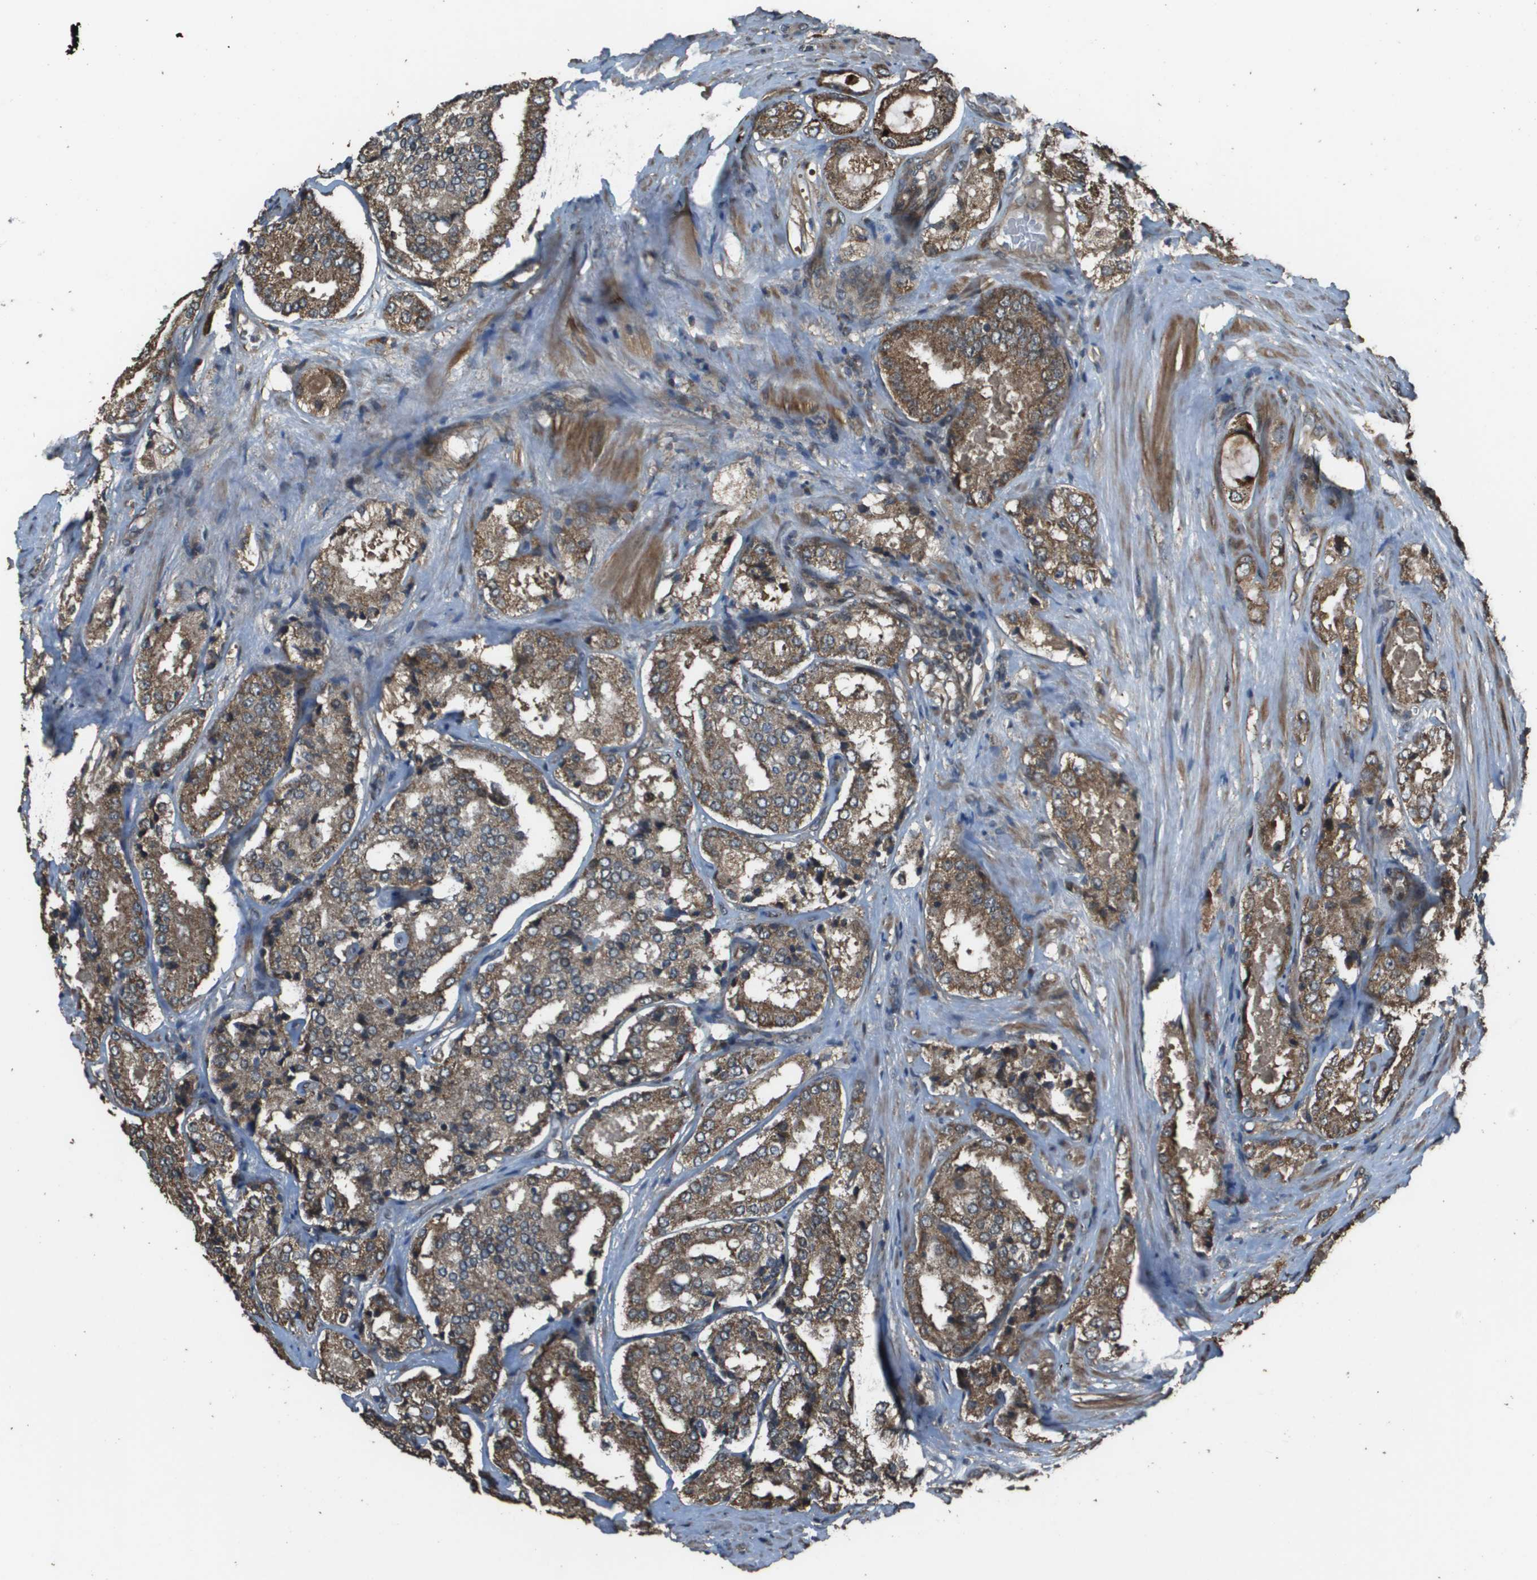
{"staining": {"intensity": "moderate", "quantity": ">75%", "location": "cytoplasmic/membranous"}, "tissue": "prostate cancer", "cell_type": "Tumor cells", "image_type": "cancer", "snomed": [{"axis": "morphology", "description": "Adenocarcinoma, High grade"}, {"axis": "topography", "description": "Prostate"}], "caption": "Protein staining of prostate high-grade adenocarcinoma tissue exhibits moderate cytoplasmic/membranous staining in approximately >75% of tumor cells.", "gene": "FIG4", "patient": {"sex": "male", "age": 65}}